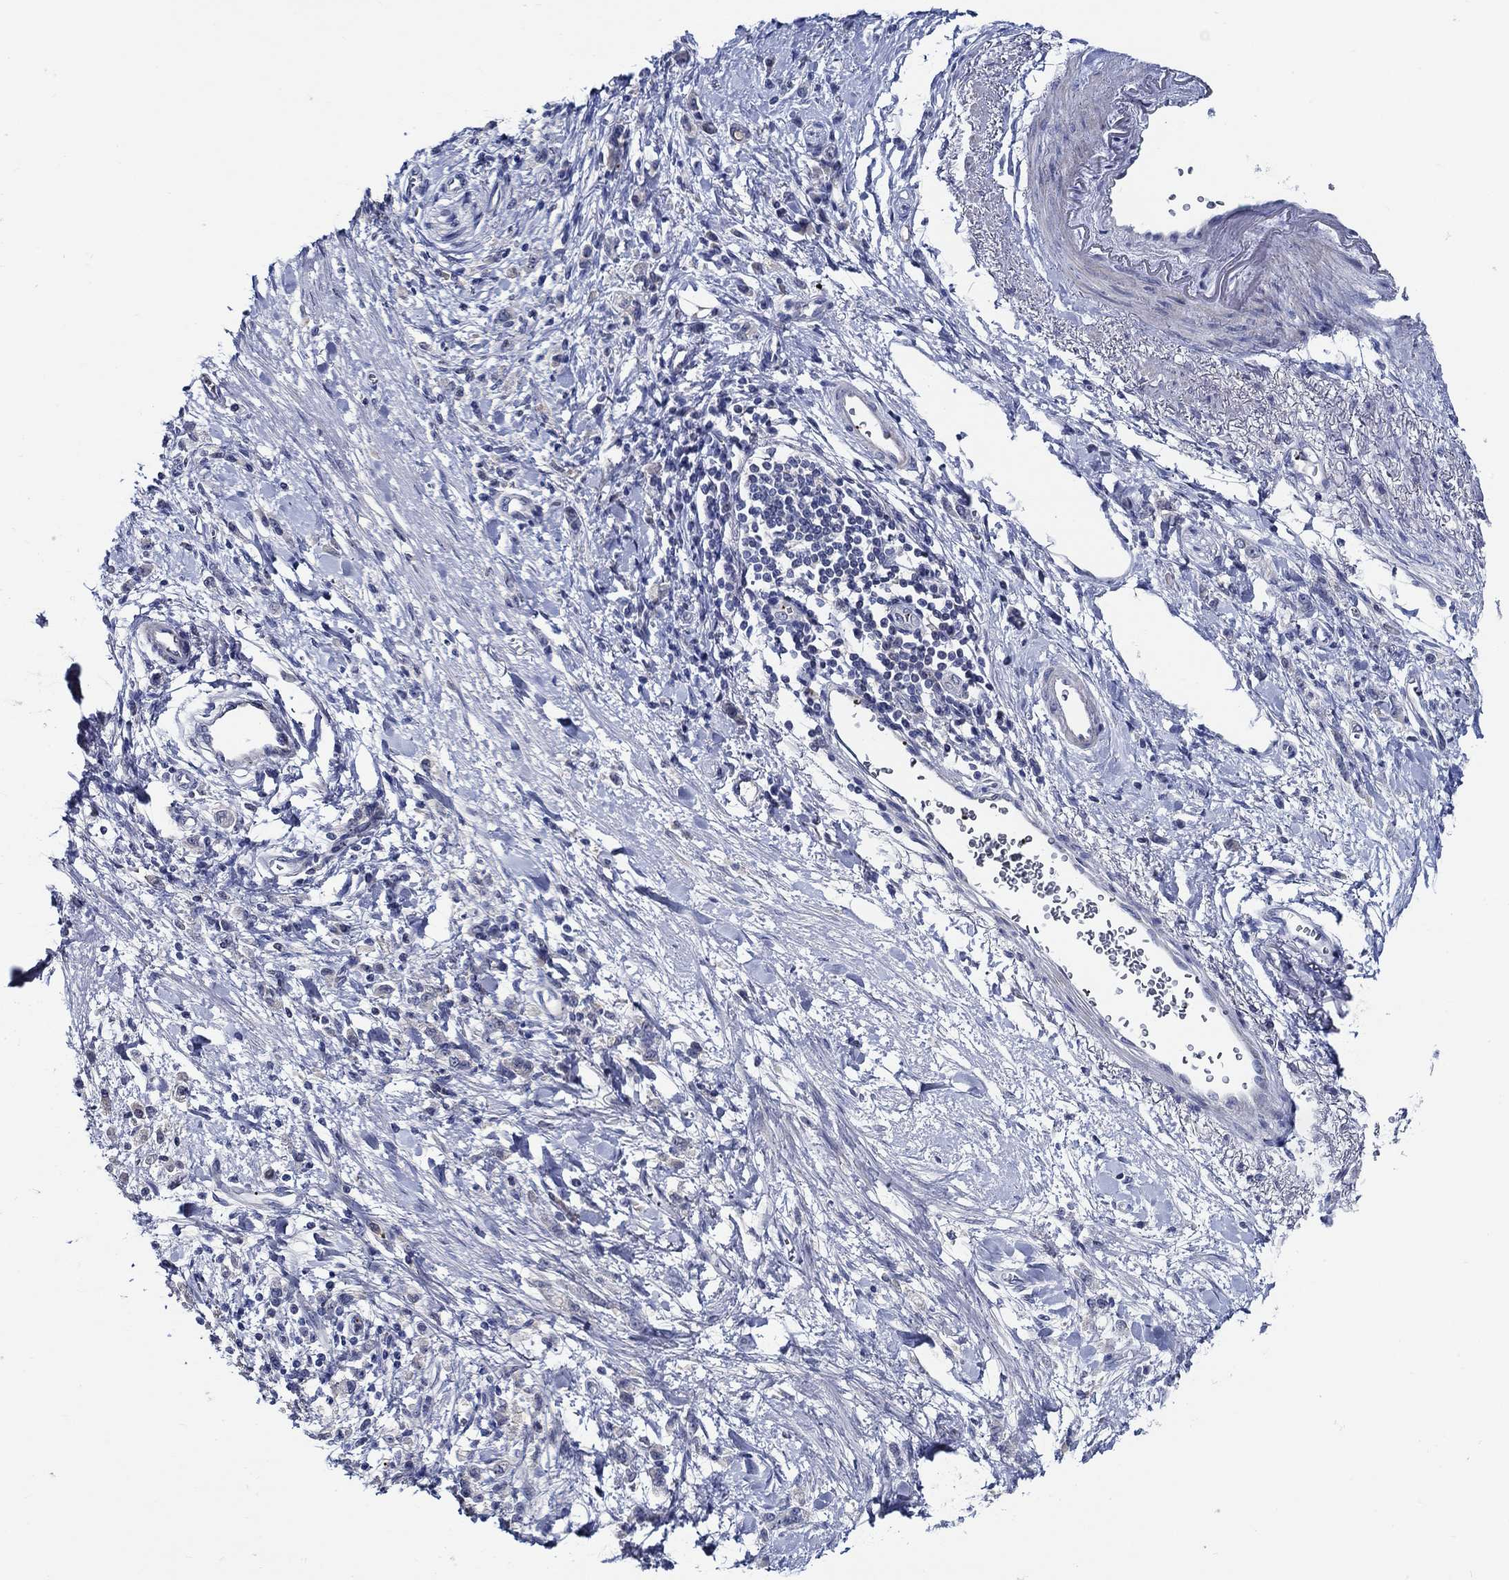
{"staining": {"intensity": "negative", "quantity": "none", "location": "none"}, "tissue": "stomach cancer", "cell_type": "Tumor cells", "image_type": "cancer", "snomed": [{"axis": "morphology", "description": "Adenocarcinoma, NOS"}, {"axis": "topography", "description": "Stomach"}], "caption": "DAB (3,3'-diaminobenzidine) immunohistochemical staining of adenocarcinoma (stomach) displays no significant staining in tumor cells. (DAB immunohistochemistry (IHC), high magnification).", "gene": "ALOX12", "patient": {"sex": "male", "age": 77}}